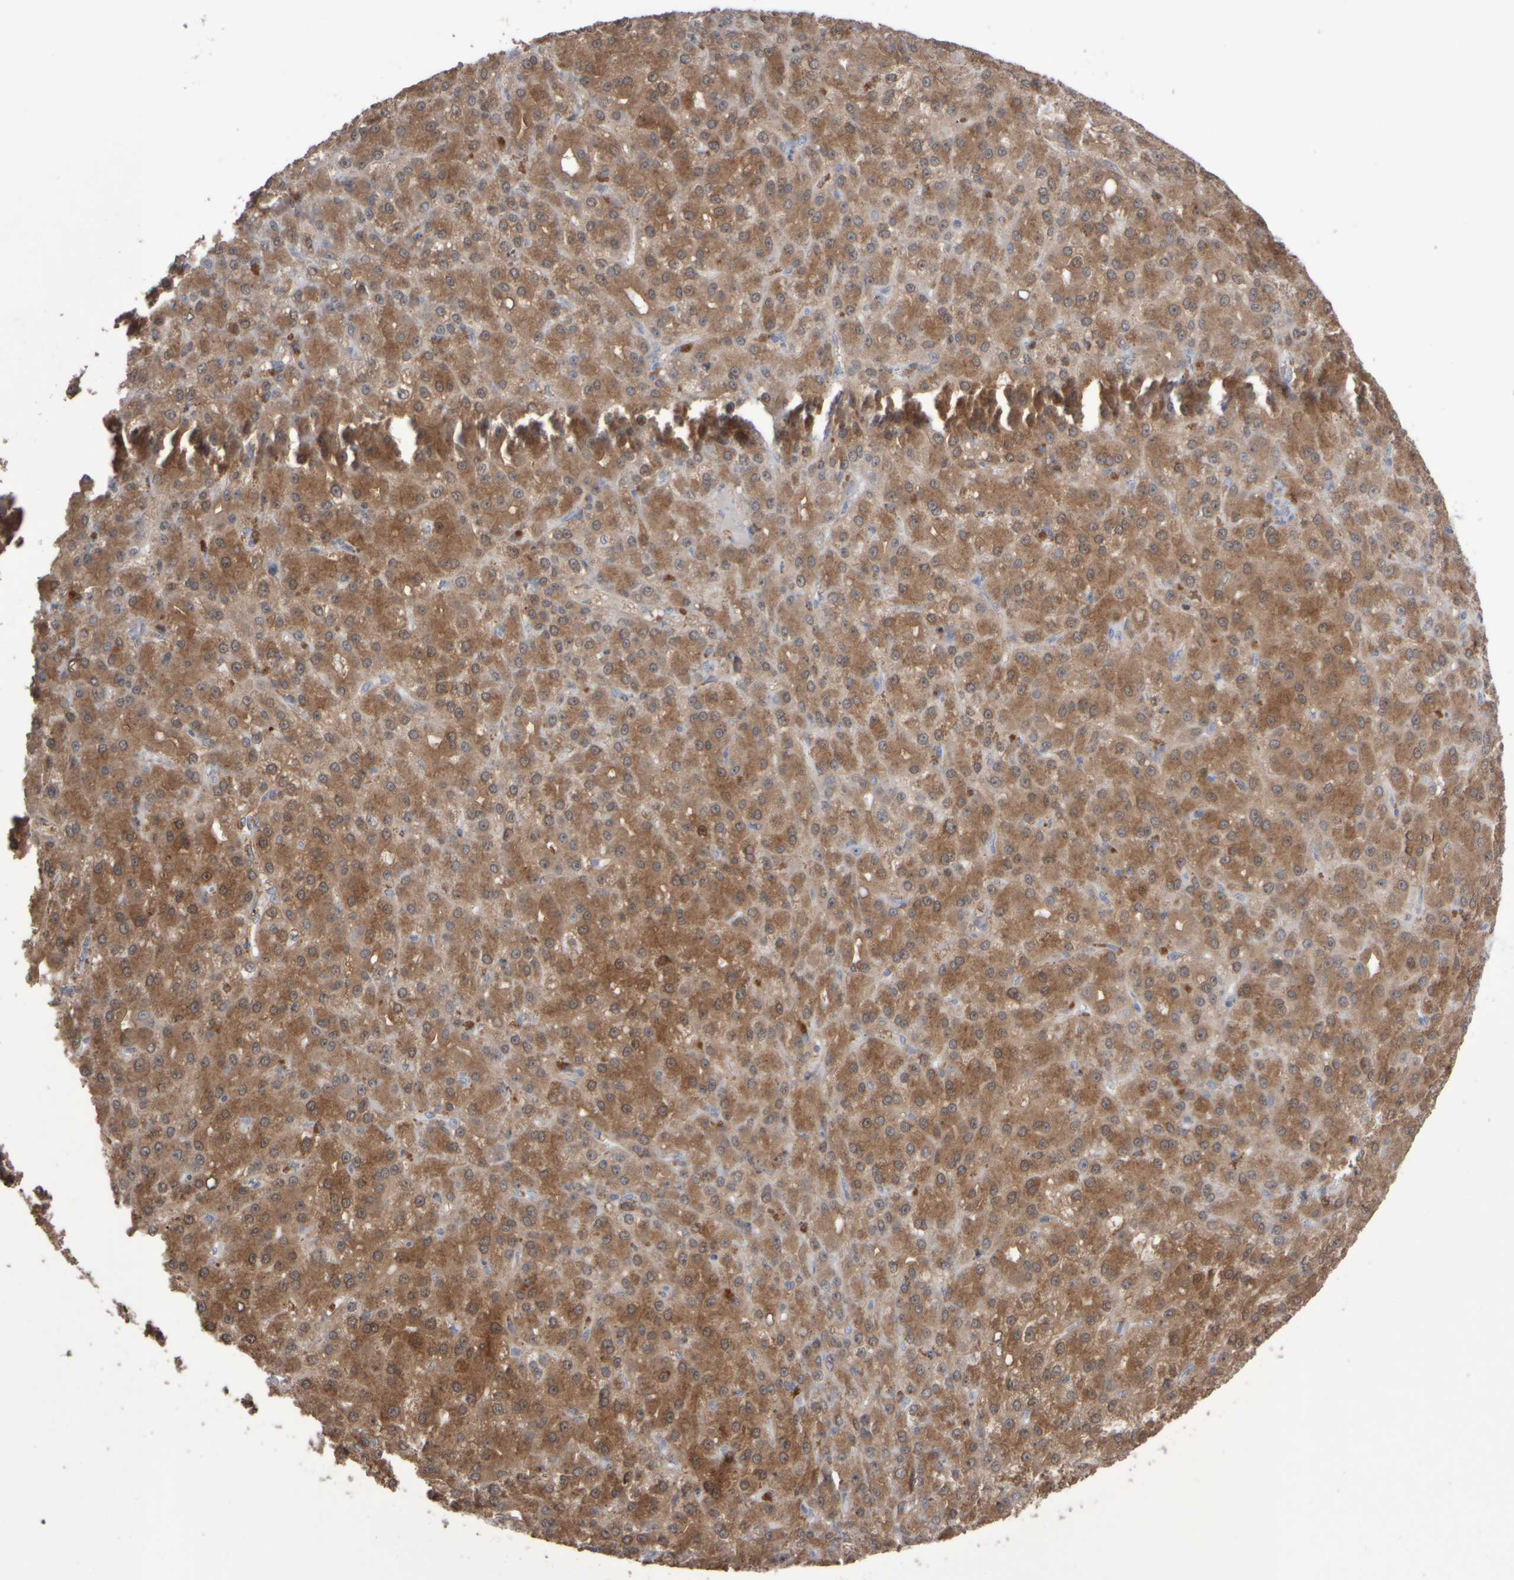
{"staining": {"intensity": "moderate", "quantity": ">75%", "location": "cytoplasmic/membranous,nuclear"}, "tissue": "liver cancer", "cell_type": "Tumor cells", "image_type": "cancer", "snomed": [{"axis": "morphology", "description": "Carcinoma, Hepatocellular, NOS"}, {"axis": "topography", "description": "Liver"}], "caption": "A brown stain highlights moderate cytoplasmic/membranous and nuclear expression of a protein in liver hepatocellular carcinoma tumor cells. The staining was performed using DAB (3,3'-diaminobenzidine), with brown indicating positive protein expression. Nuclei are stained blue with hematoxylin.", "gene": "EPHX2", "patient": {"sex": "male", "age": 67}}